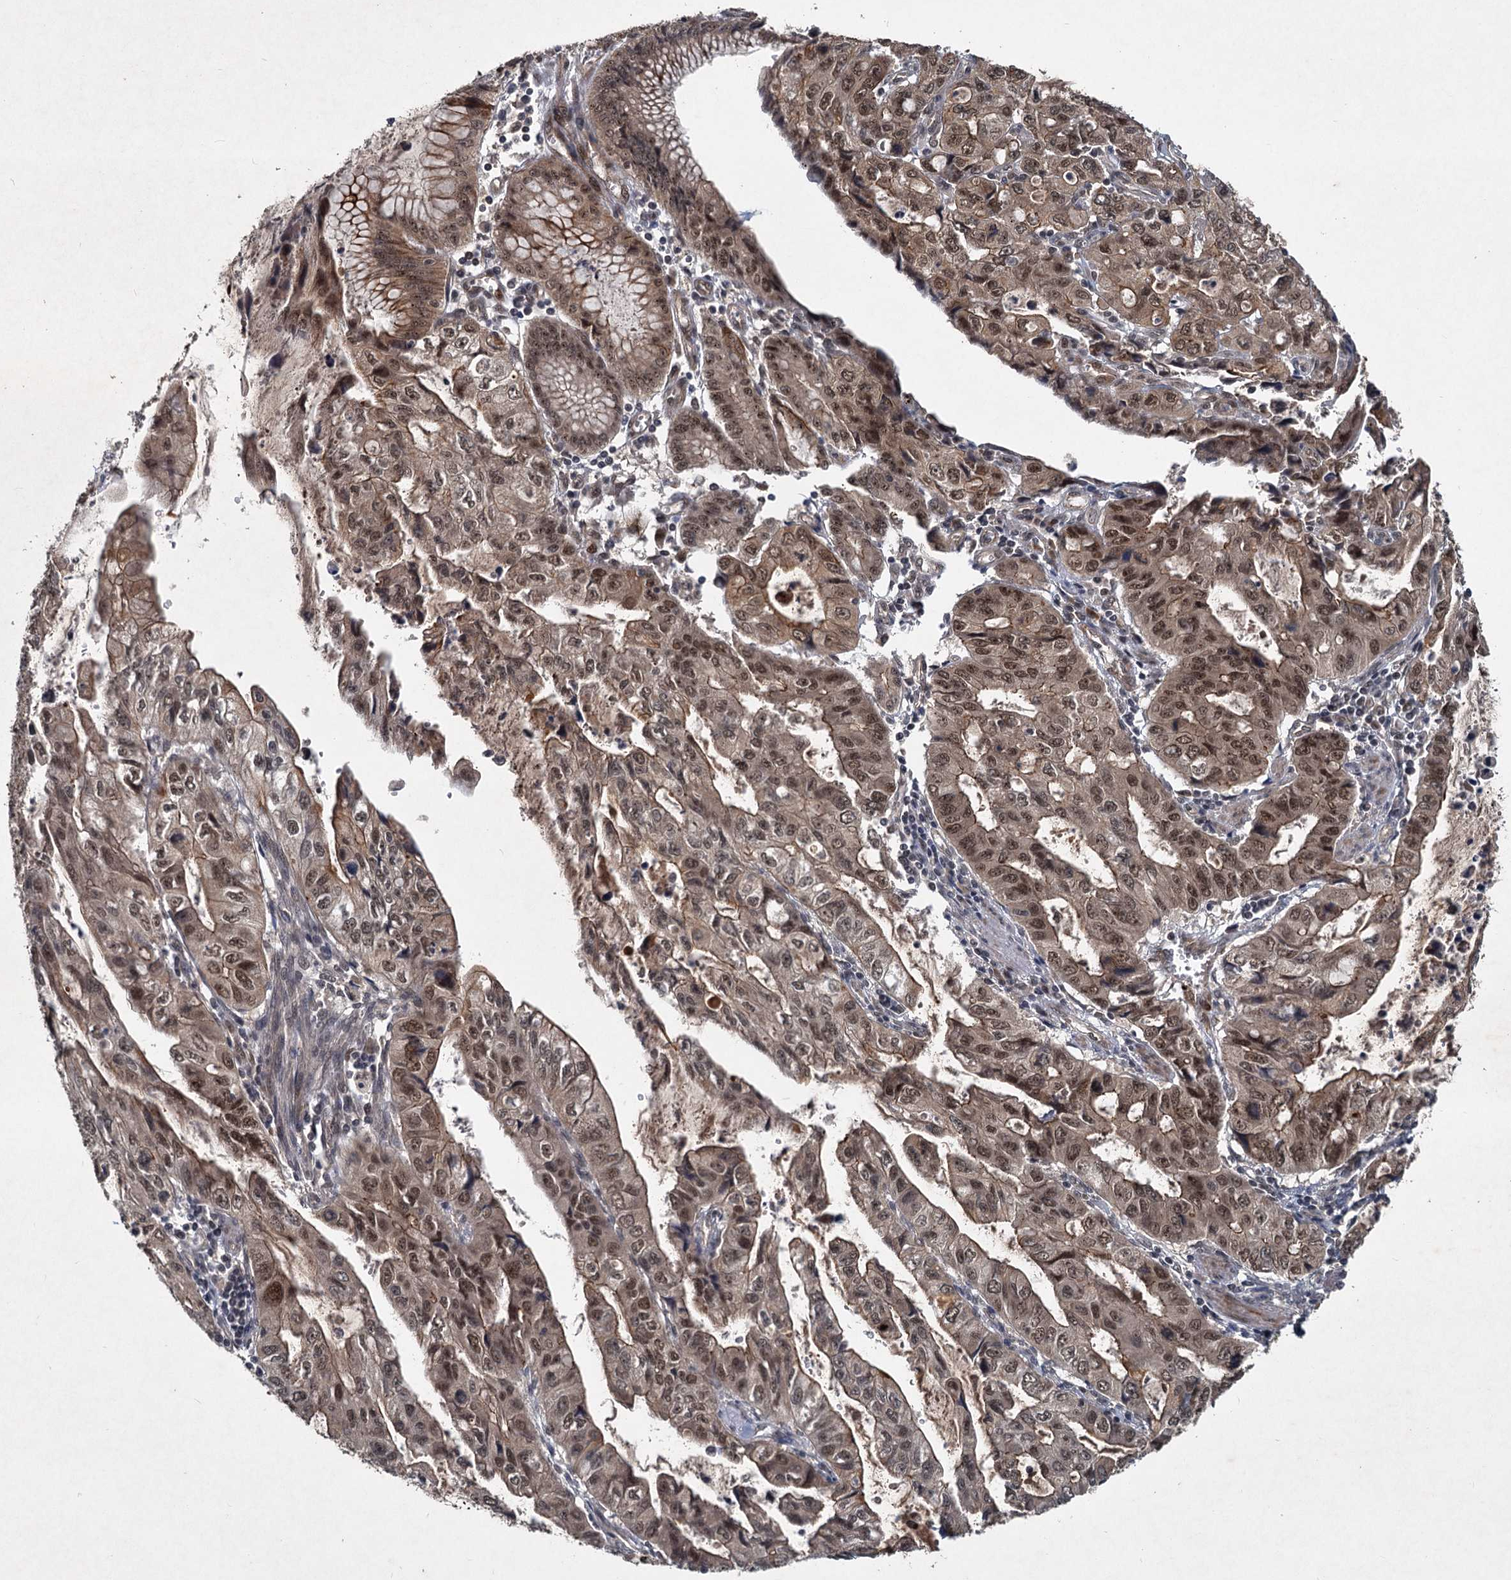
{"staining": {"intensity": "moderate", "quantity": ">75%", "location": "cytoplasmic/membranous,nuclear"}, "tissue": "stomach cancer", "cell_type": "Tumor cells", "image_type": "cancer", "snomed": [{"axis": "morphology", "description": "Adenocarcinoma, NOS"}, {"axis": "topography", "description": "Stomach, upper"}], "caption": "Brown immunohistochemical staining in stomach cancer (adenocarcinoma) reveals moderate cytoplasmic/membranous and nuclear expression in about >75% of tumor cells. (brown staining indicates protein expression, while blue staining denotes nuclei).", "gene": "RITA1", "patient": {"sex": "female", "age": 52}}